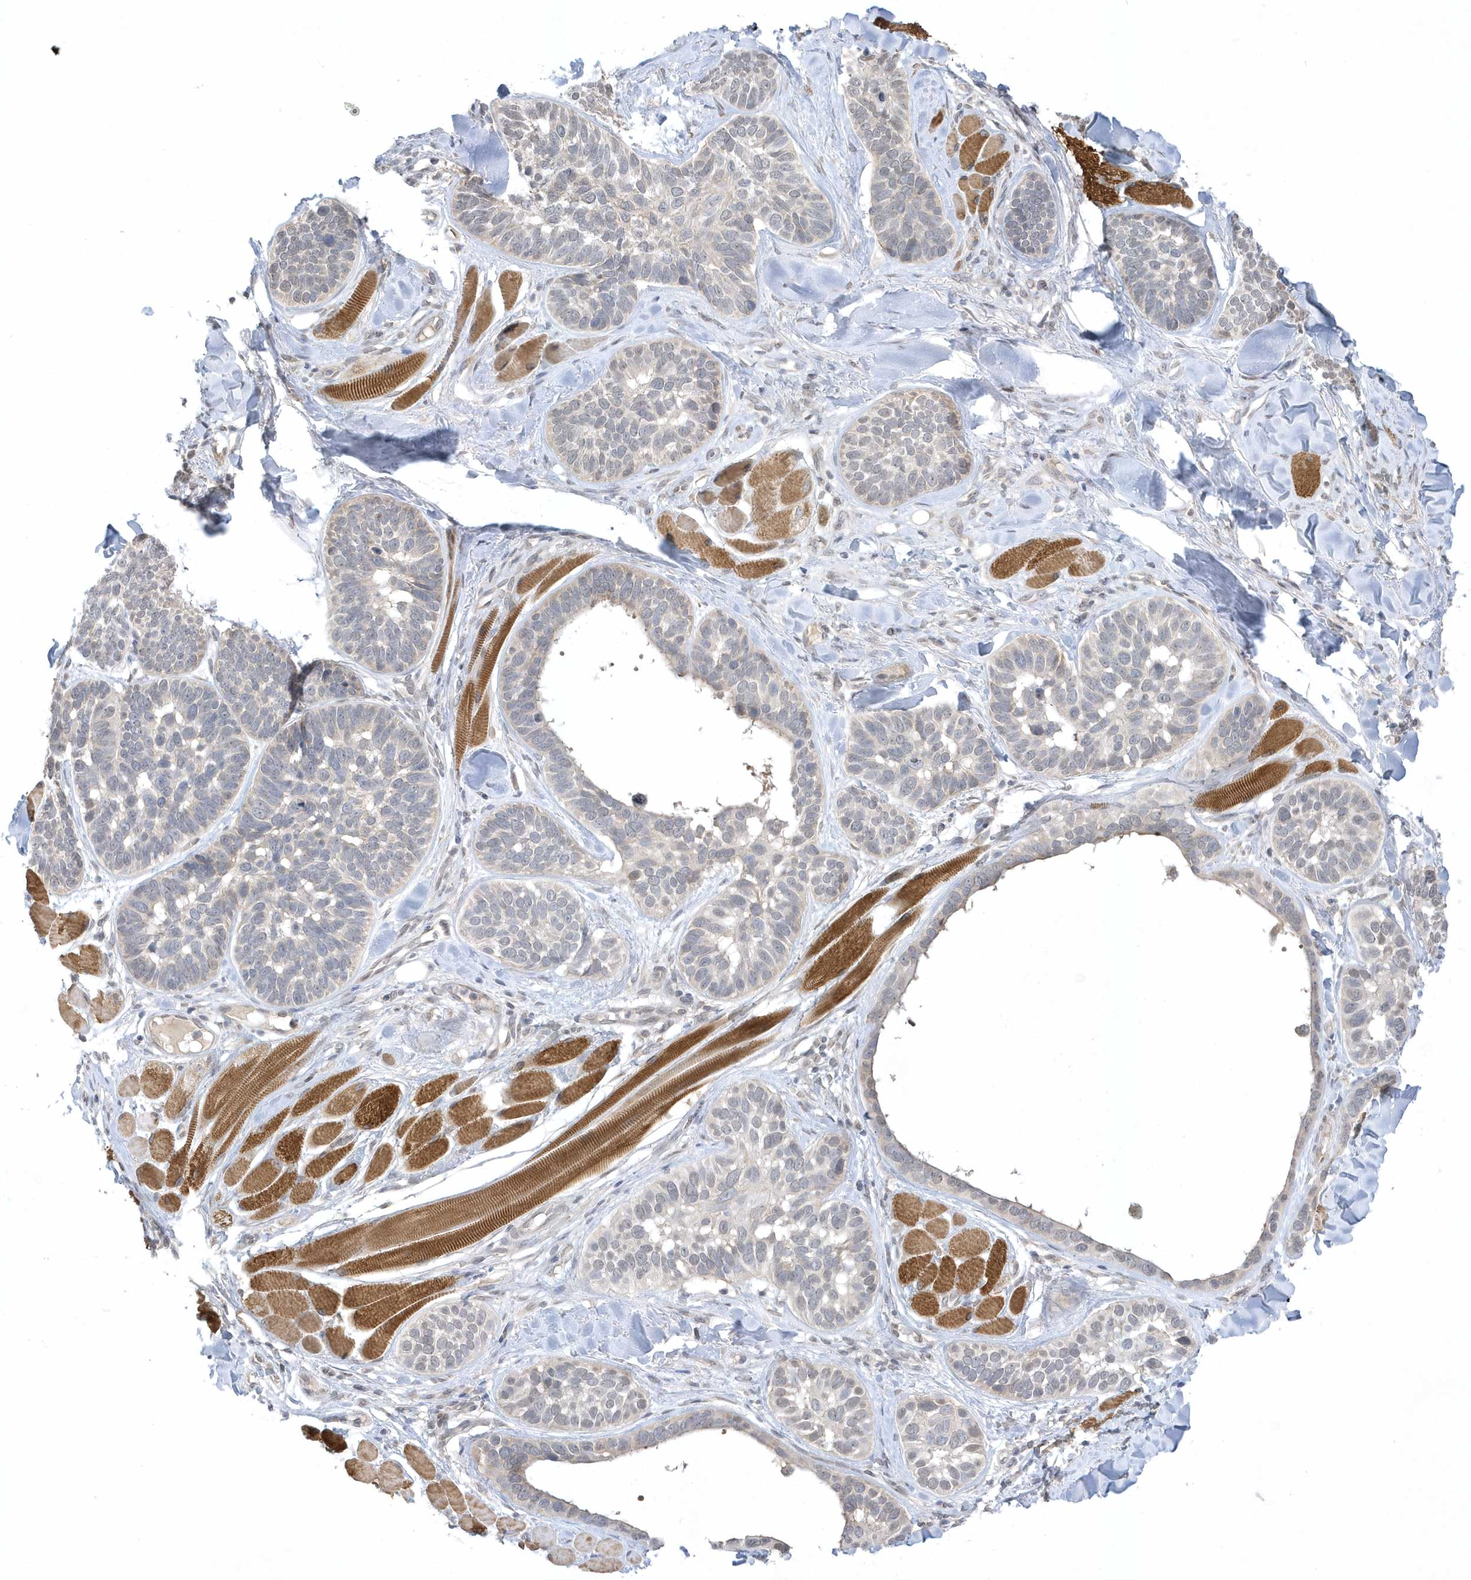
{"staining": {"intensity": "negative", "quantity": "none", "location": "none"}, "tissue": "skin cancer", "cell_type": "Tumor cells", "image_type": "cancer", "snomed": [{"axis": "morphology", "description": "Basal cell carcinoma"}, {"axis": "topography", "description": "Skin"}], "caption": "High magnification brightfield microscopy of skin basal cell carcinoma stained with DAB (brown) and counterstained with hematoxylin (blue): tumor cells show no significant positivity. (IHC, brightfield microscopy, high magnification).", "gene": "ZC3H12D", "patient": {"sex": "male", "age": 62}}